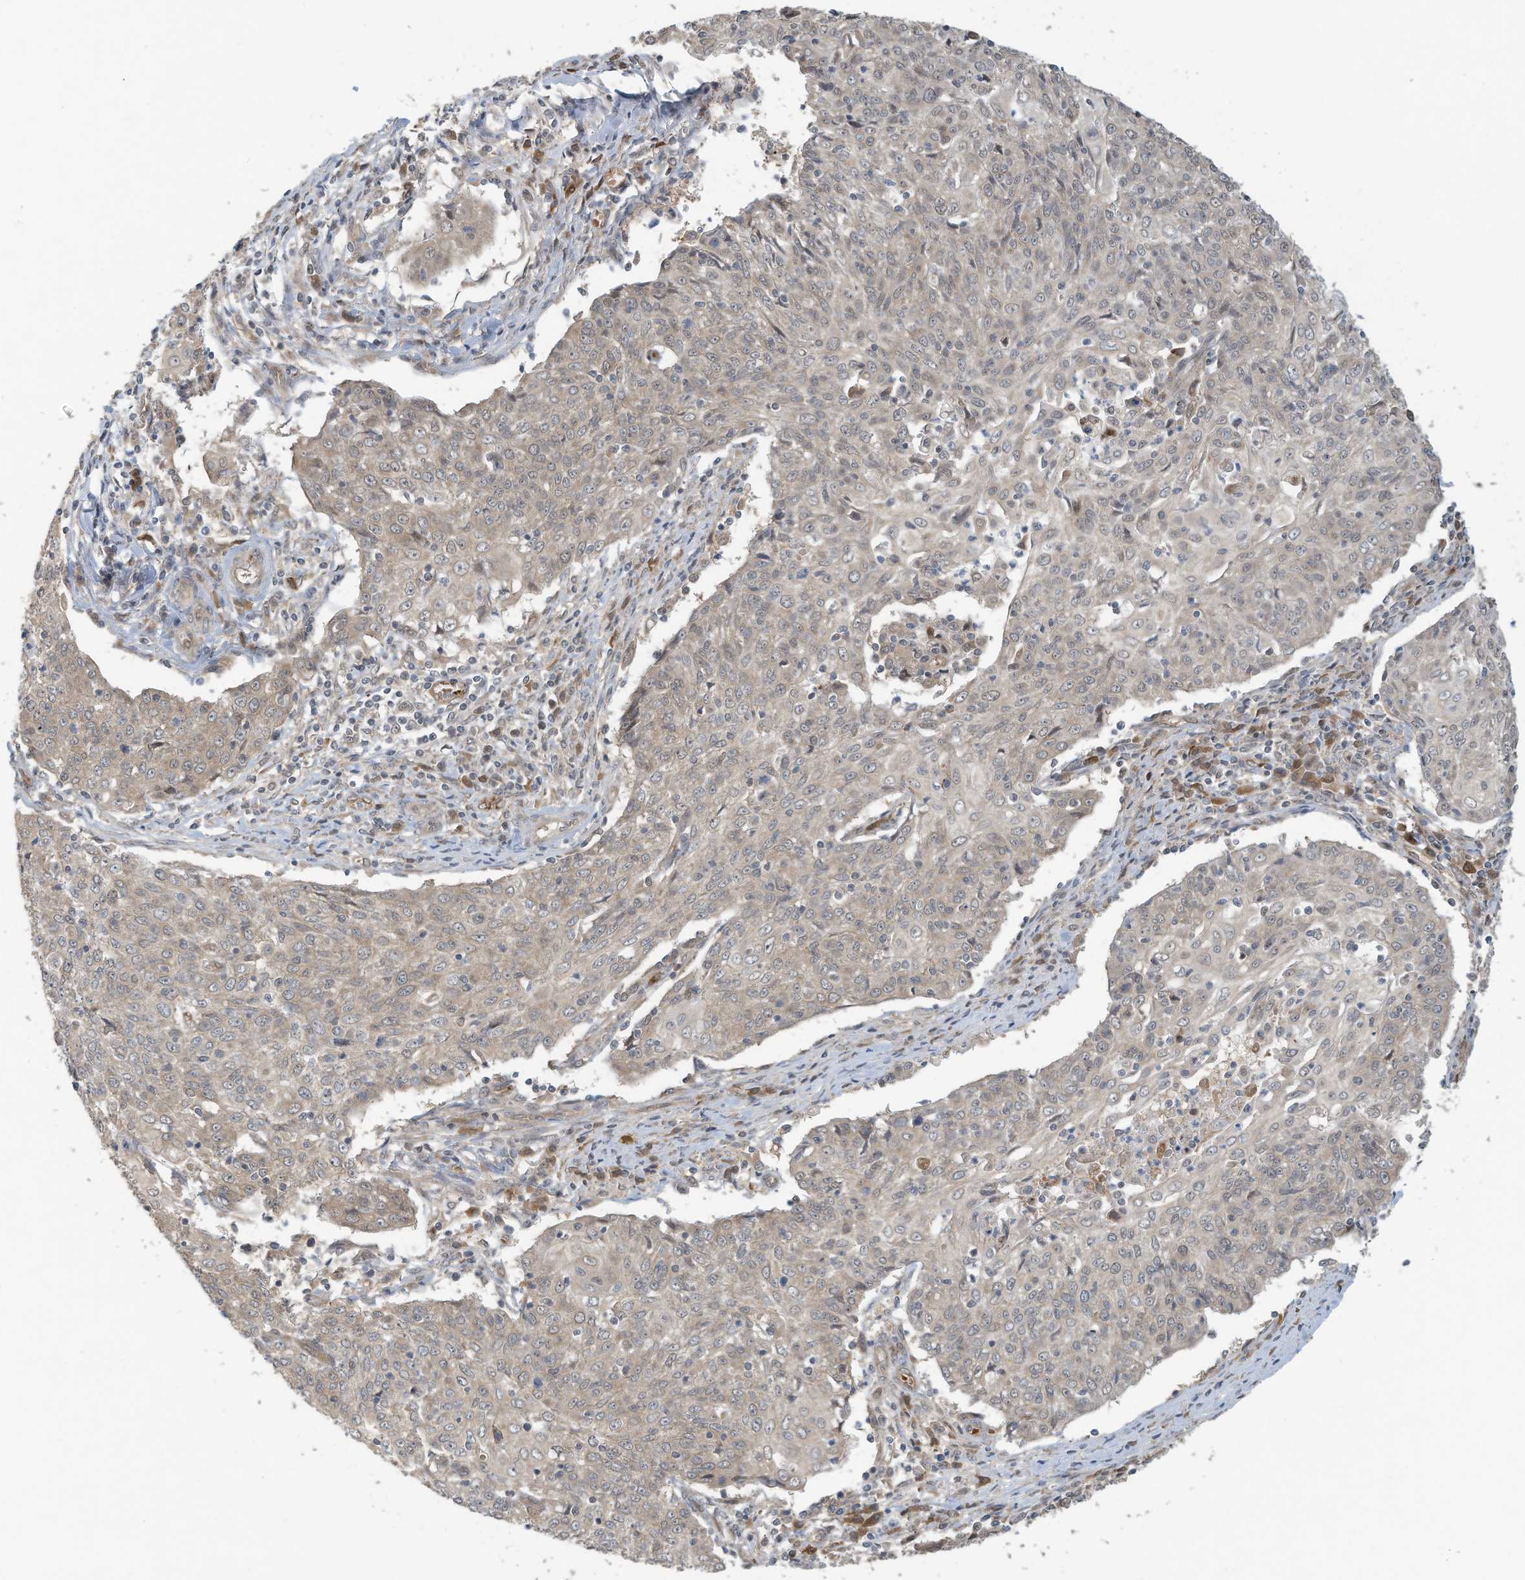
{"staining": {"intensity": "weak", "quantity": "<25%", "location": "cytoplasmic/membranous"}, "tissue": "cervical cancer", "cell_type": "Tumor cells", "image_type": "cancer", "snomed": [{"axis": "morphology", "description": "Squamous cell carcinoma, NOS"}, {"axis": "topography", "description": "Cervix"}], "caption": "A histopathology image of human squamous cell carcinoma (cervical) is negative for staining in tumor cells.", "gene": "ERI2", "patient": {"sex": "female", "age": 48}}